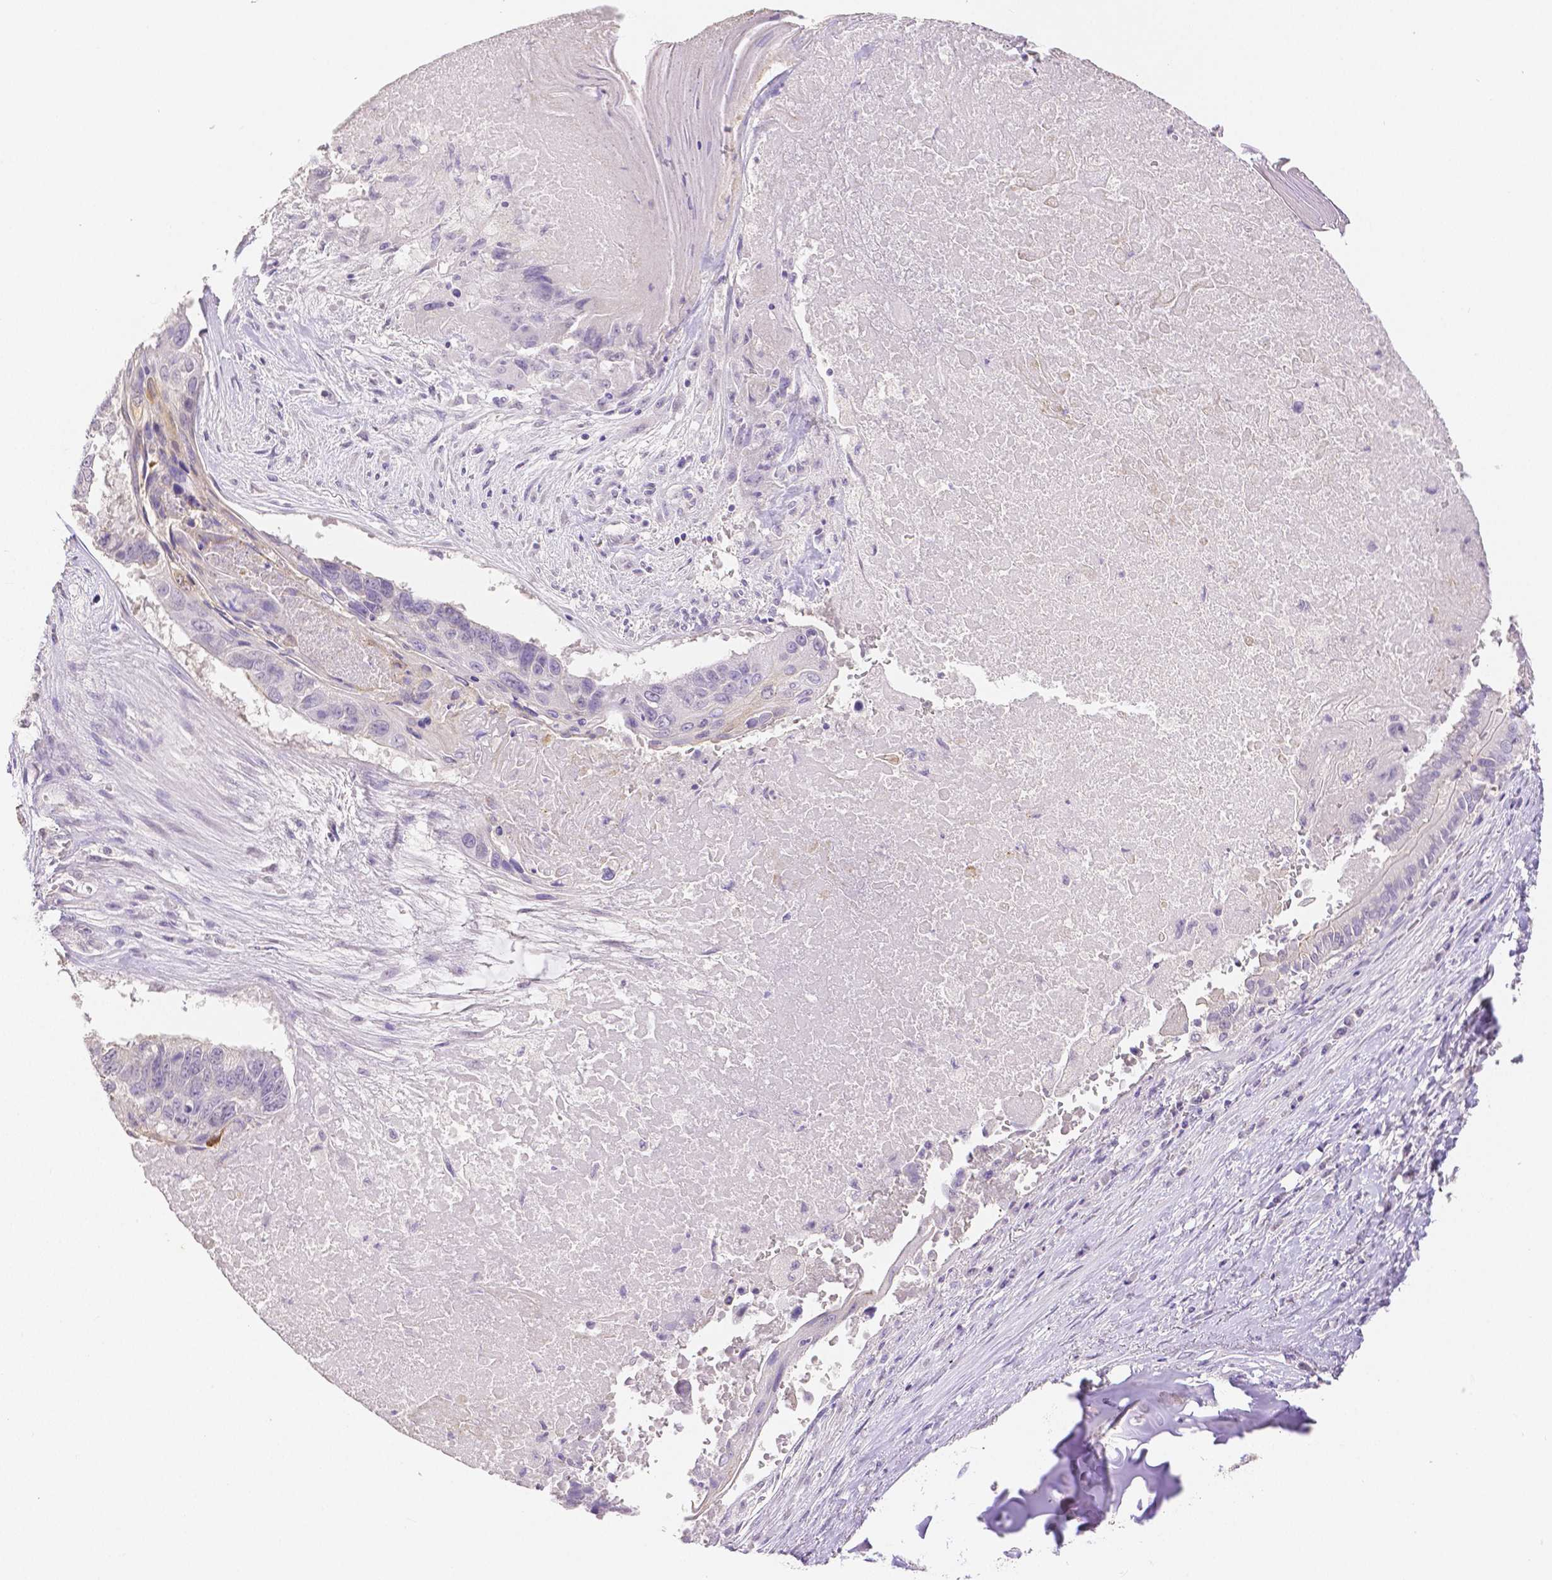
{"staining": {"intensity": "negative", "quantity": "none", "location": "none"}, "tissue": "lung cancer", "cell_type": "Tumor cells", "image_type": "cancer", "snomed": [{"axis": "morphology", "description": "Squamous cell carcinoma, NOS"}, {"axis": "topography", "description": "Lung"}], "caption": "Tumor cells show no significant protein expression in lung cancer.", "gene": "OCLN", "patient": {"sex": "male", "age": 73}}